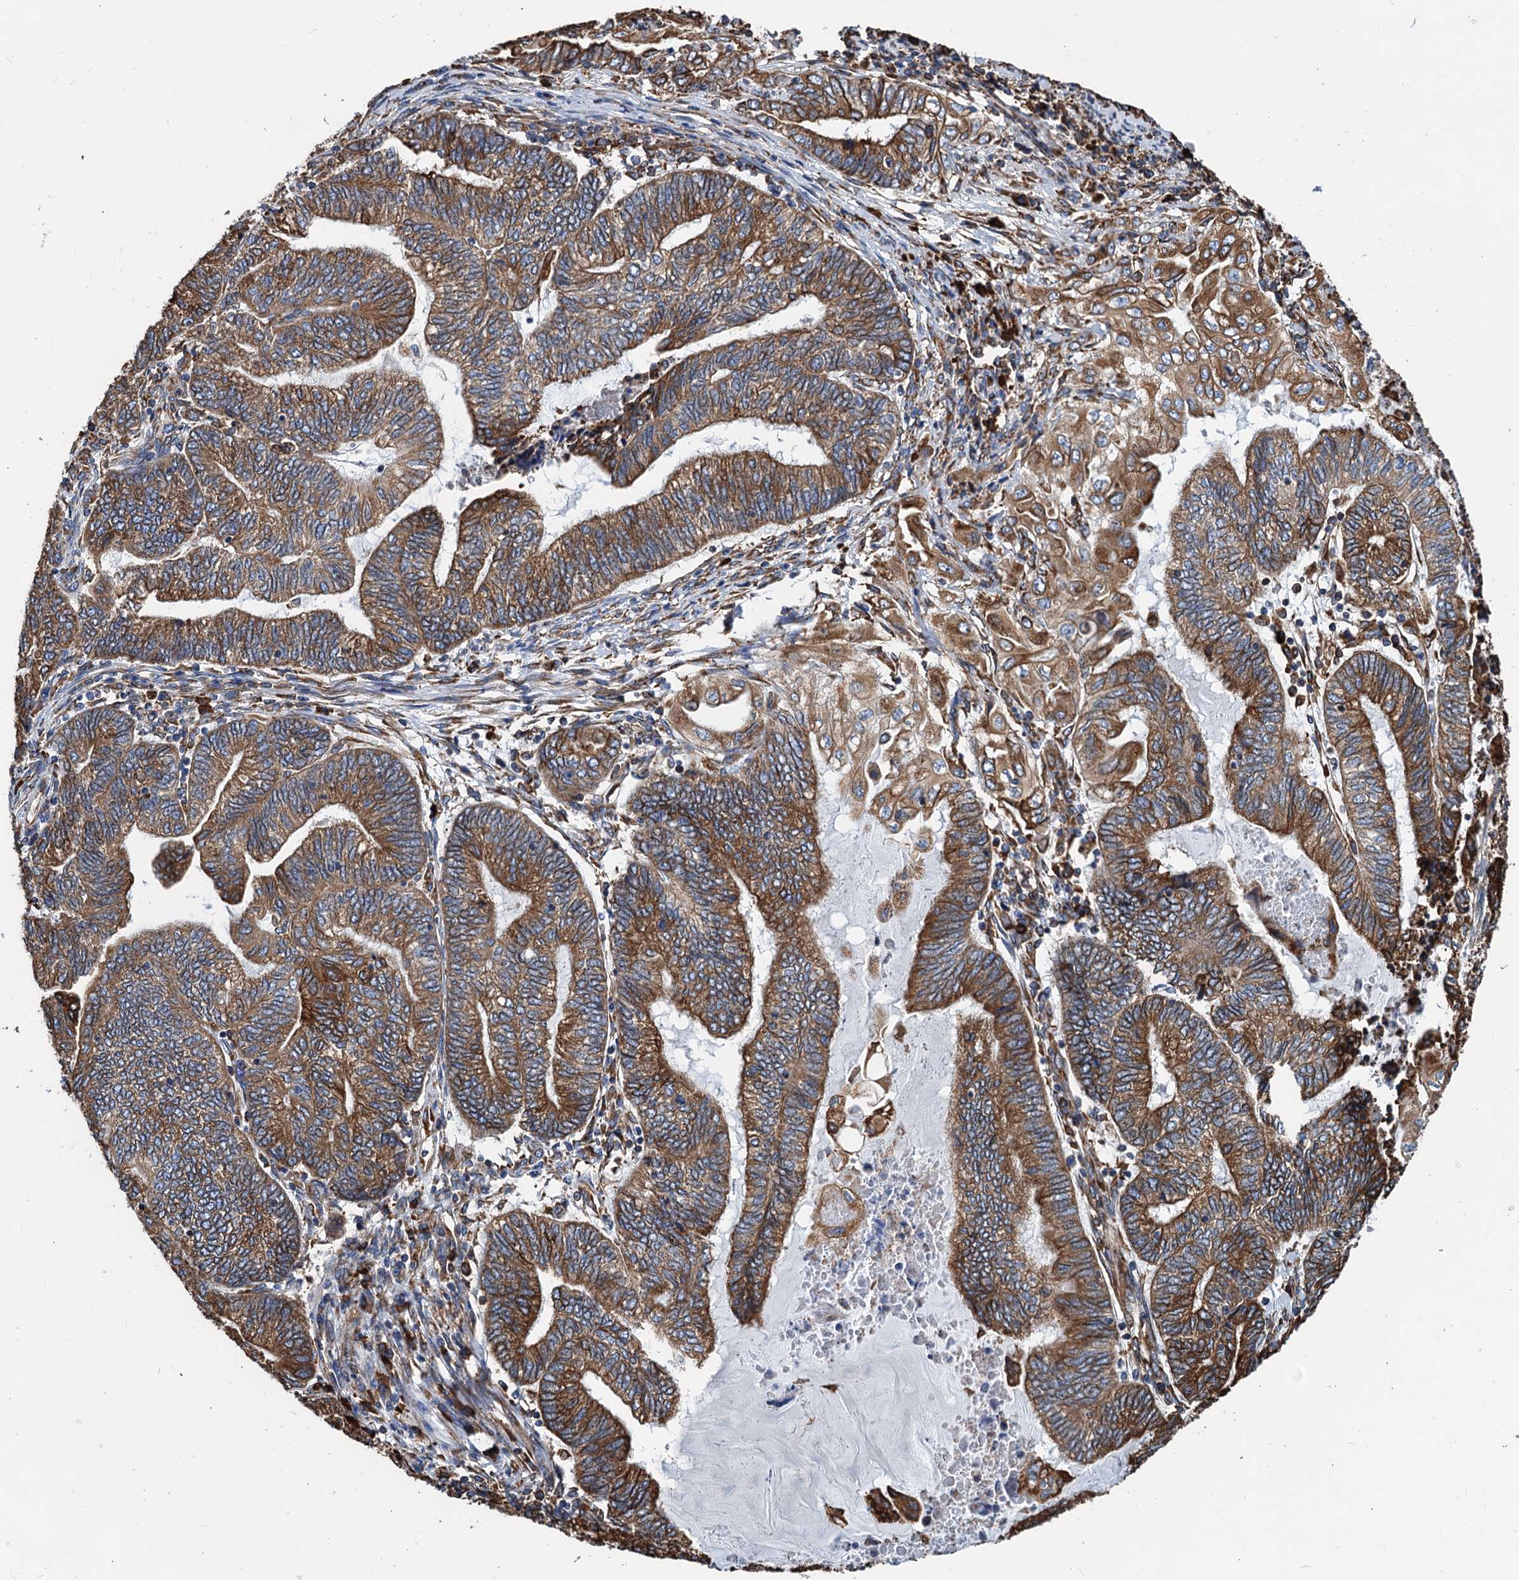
{"staining": {"intensity": "strong", "quantity": ">75%", "location": "cytoplasmic/membranous"}, "tissue": "endometrial cancer", "cell_type": "Tumor cells", "image_type": "cancer", "snomed": [{"axis": "morphology", "description": "Adenocarcinoma, NOS"}, {"axis": "topography", "description": "Uterus"}, {"axis": "topography", "description": "Endometrium"}], "caption": "Immunohistochemistry (IHC) staining of endometrial adenocarcinoma, which displays high levels of strong cytoplasmic/membranous positivity in approximately >75% of tumor cells indicating strong cytoplasmic/membranous protein expression. The staining was performed using DAB (brown) for protein detection and nuclei were counterstained in hematoxylin (blue).", "gene": "HSPA5", "patient": {"sex": "female", "age": 70}}